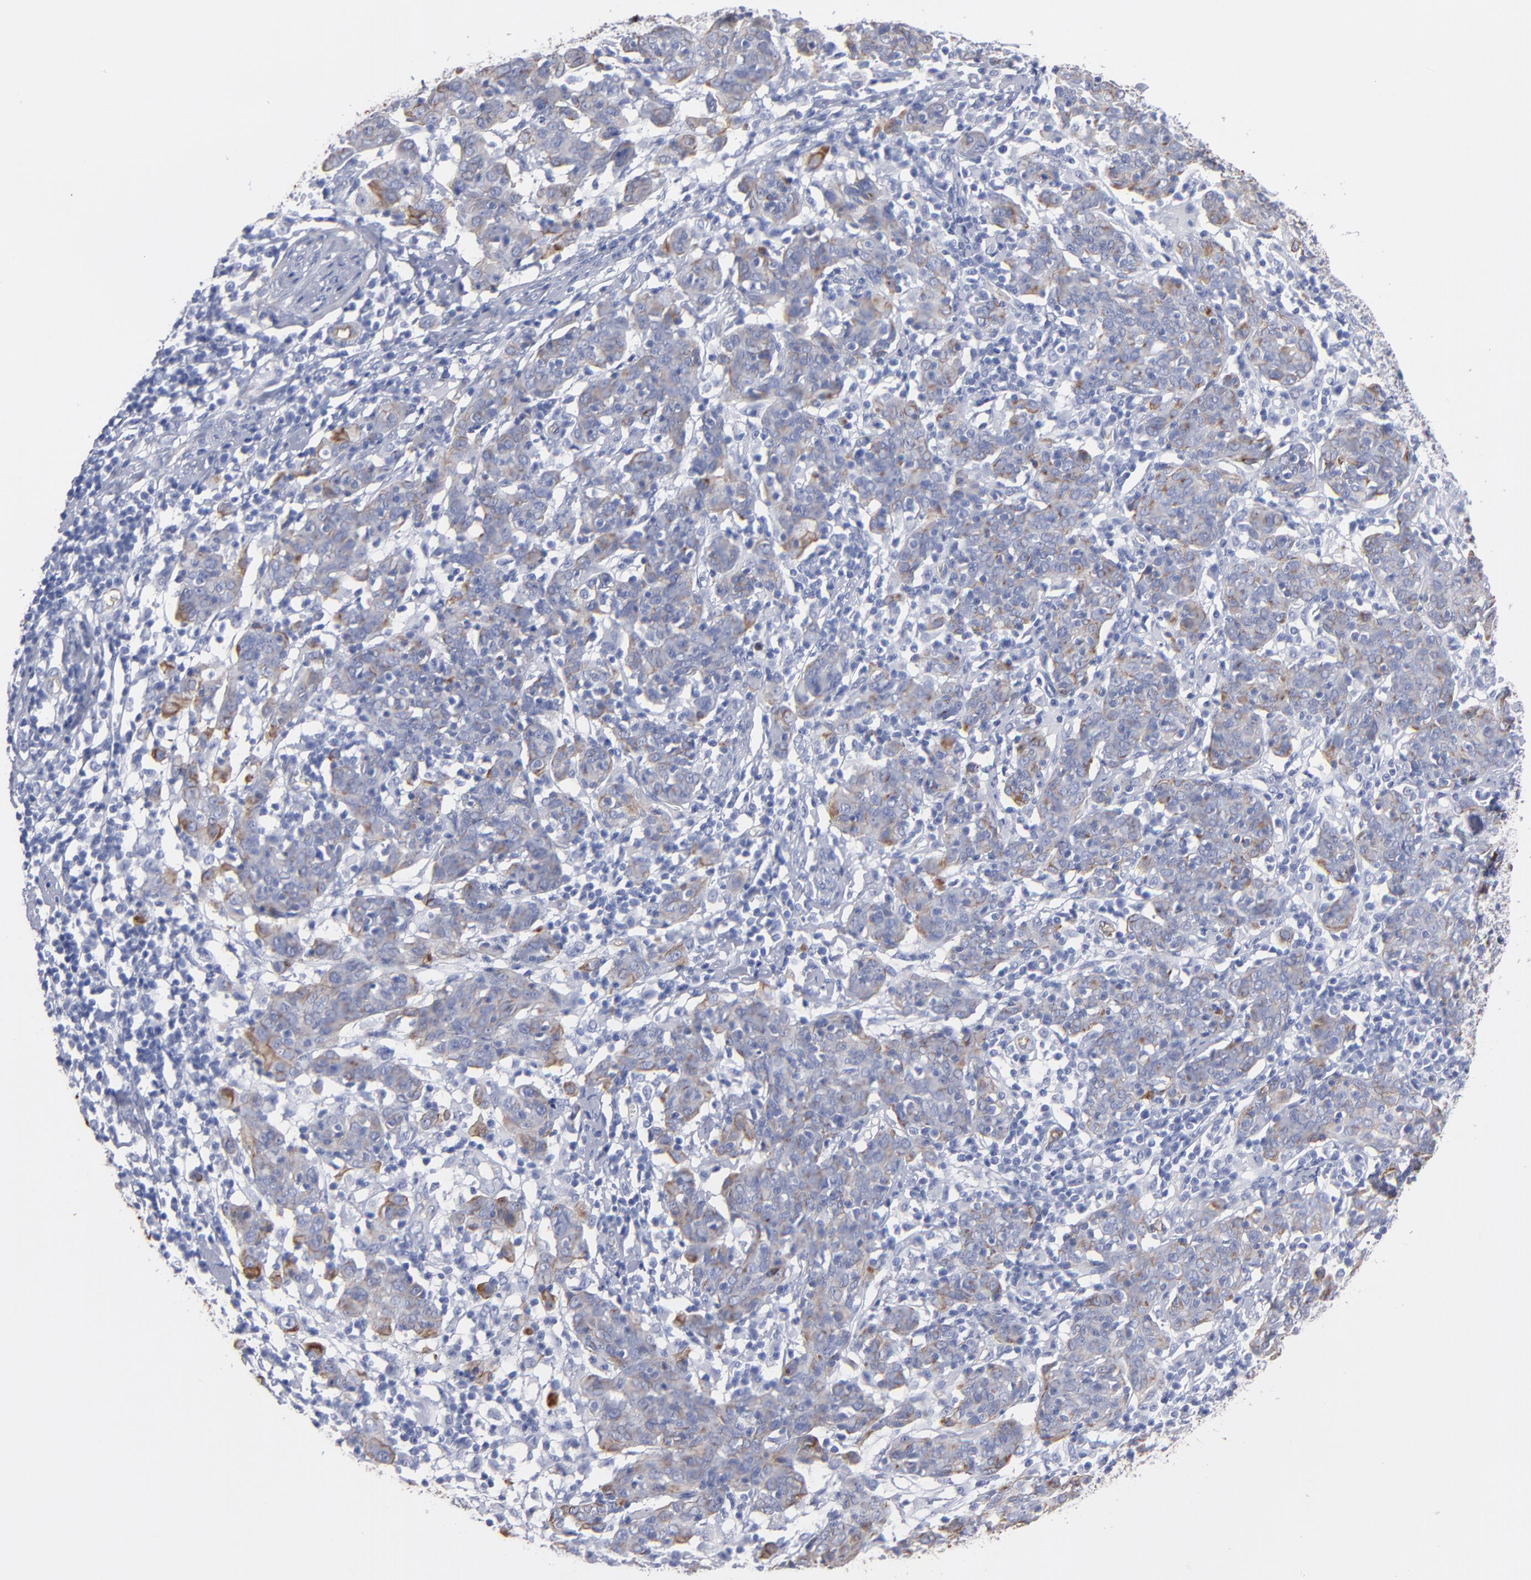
{"staining": {"intensity": "weak", "quantity": "<25%", "location": "cytoplasmic/membranous"}, "tissue": "cervical cancer", "cell_type": "Tumor cells", "image_type": "cancer", "snomed": [{"axis": "morphology", "description": "Normal tissue, NOS"}, {"axis": "morphology", "description": "Squamous cell carcinoma, NOS"}, {"axis": "topography", "description": "Cervix"}], "caption": "High magnification brightfield microscopy of cervical squamous cell carcinoma stained with DAB (brown) and counterstained with hematoxylin (blue): tumor cells show no significant positivity.", "gene": "TM4SF1", "patient": {"sex": "female", "age": 67}}